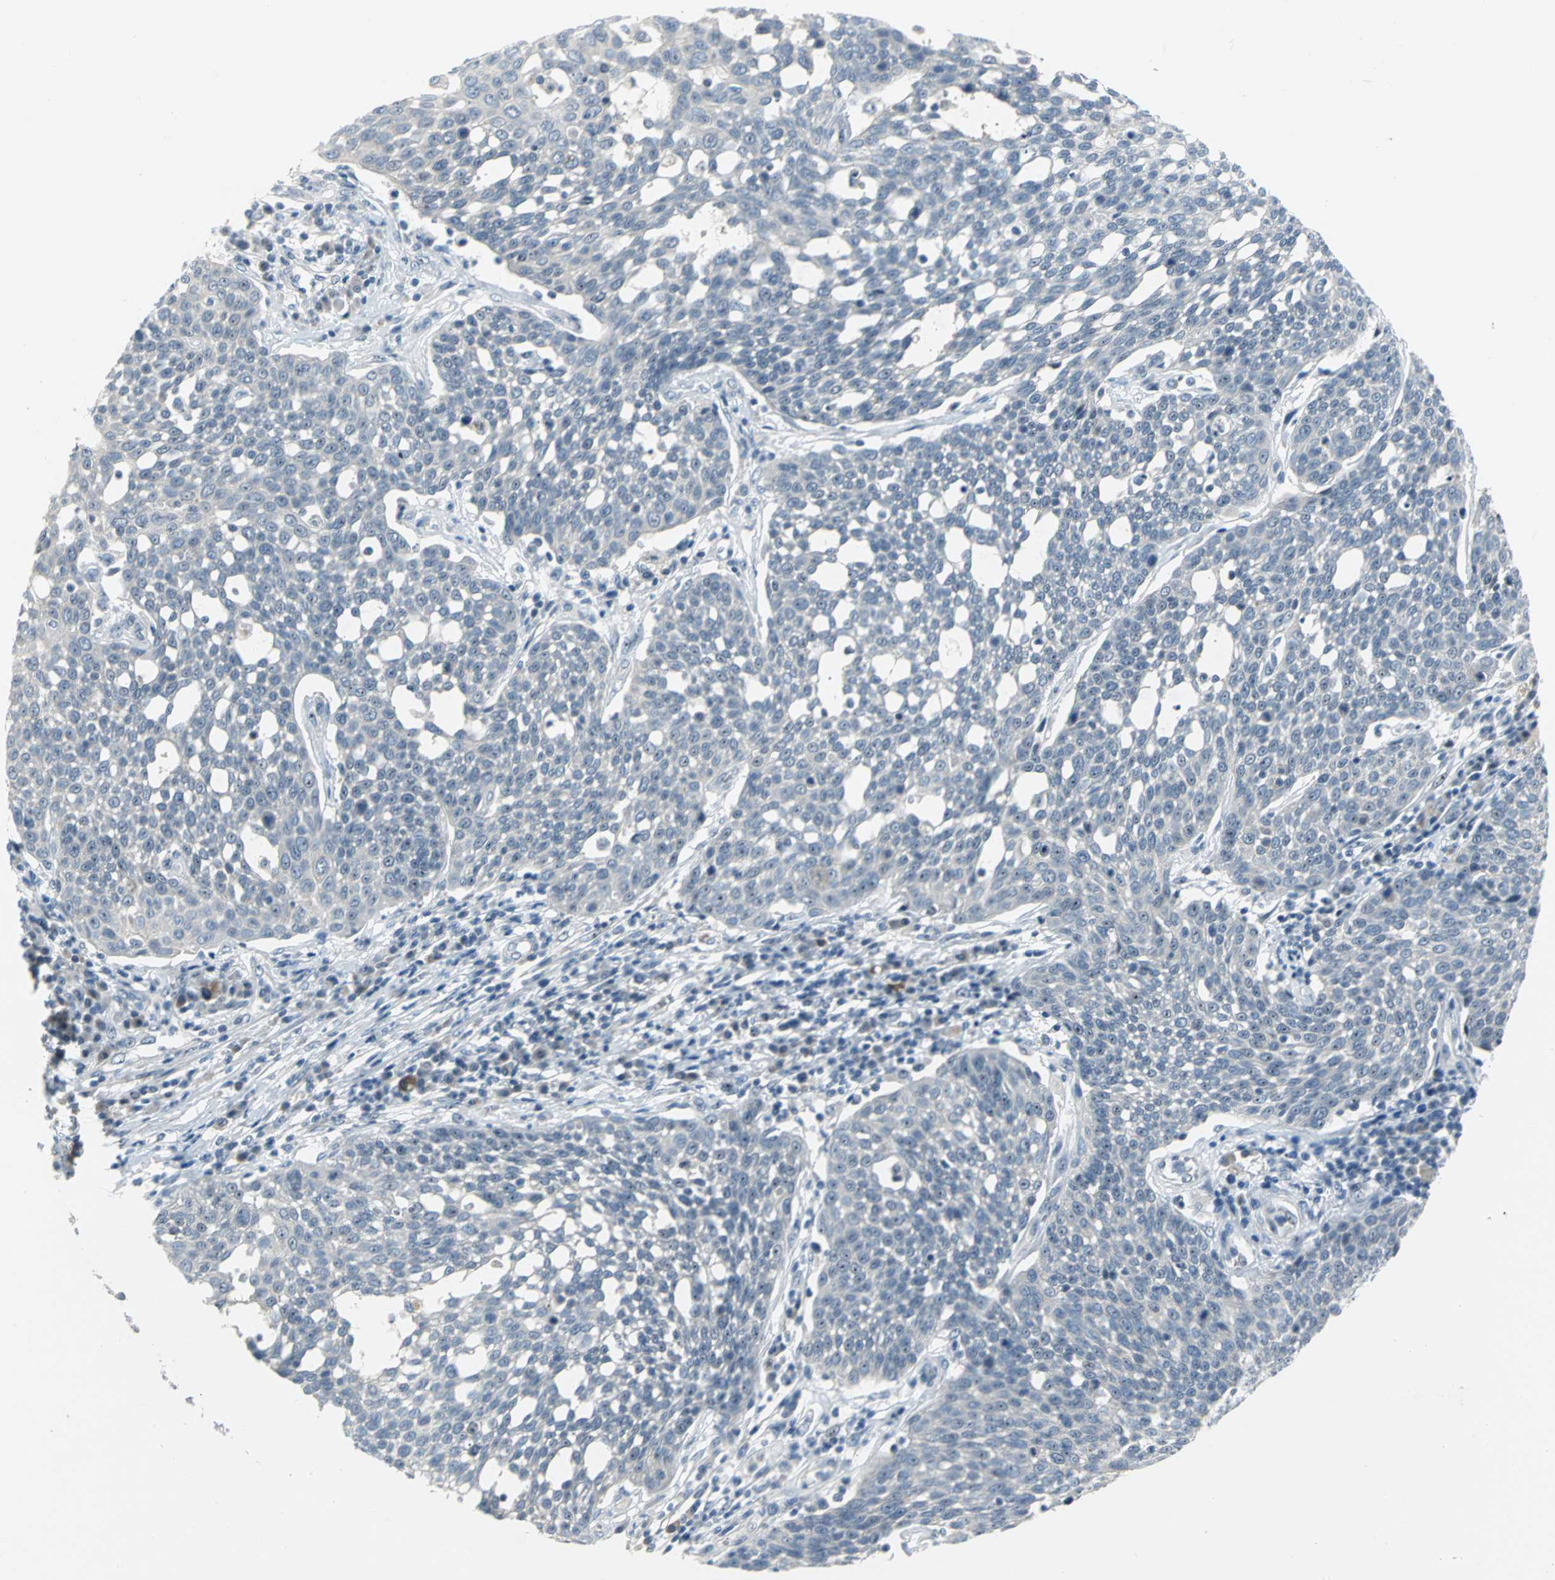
{"staining": {"intensity": "moderate", "quantity": "25%-75%", "location": "nuclear"}, "tissue": "cervical cancer", "cell_type": "Tumor cells", "image_type": "cancer", "snomed": [{"axis": "morphology", "description": "Squamous cell carcinoma, NOS"}, {"axis": "topography", "description": "Cervix"}], "caption": "Protein staining shows moderate nuclear expression in about 25%-75% of tumor cells in cervical cancer.", "gene": "MYBBP1A", "patient": {"sex": "female", "age": 34}}